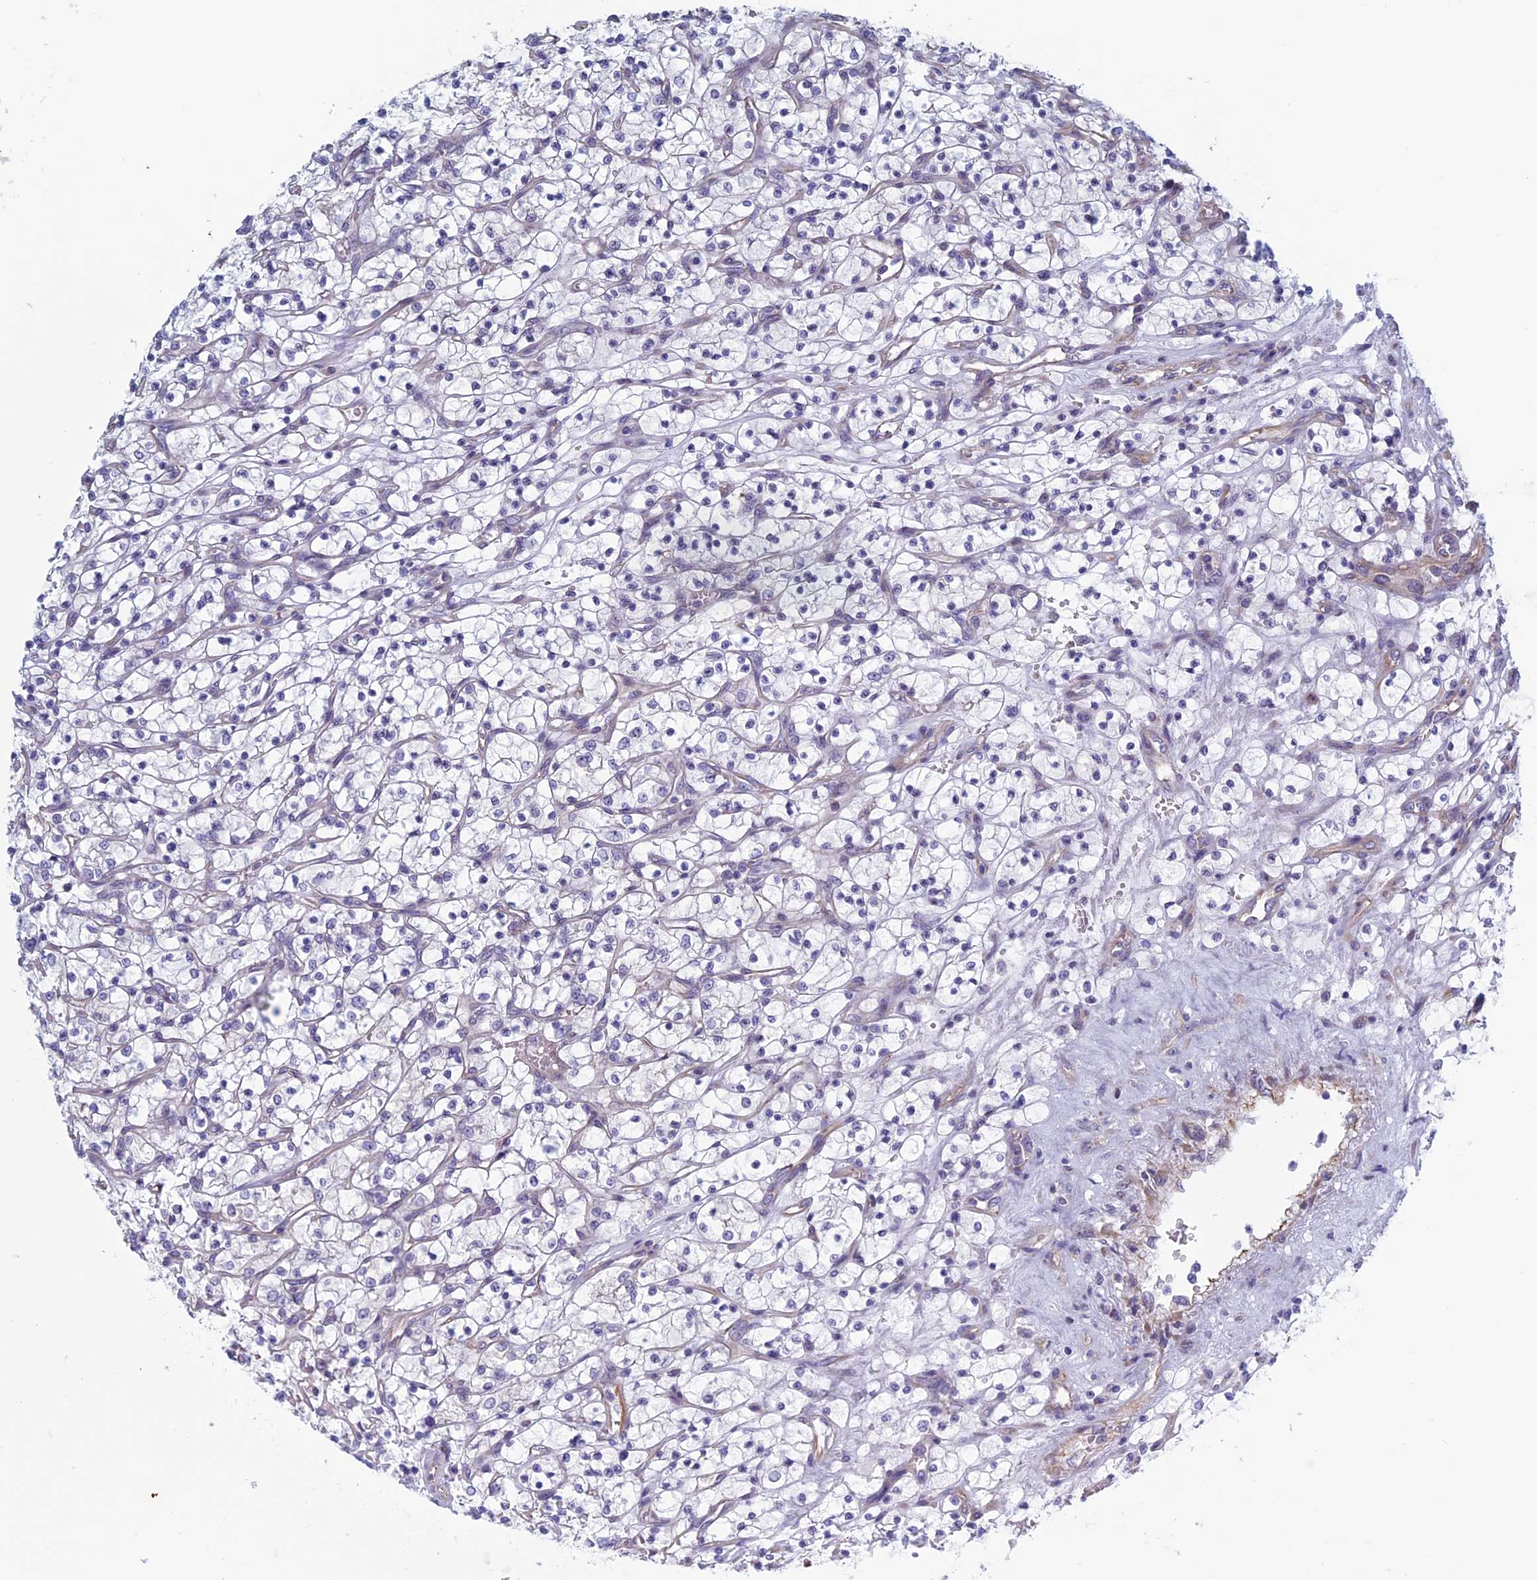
{"staining": {"intensity": "negative", "quantity": "none", "location": "none"}, "tissue": "renal cancer", "cell_type": "Tumor cells", "image_type": "cancer", "snomed": [{"axis": "morphology", "description": "Adenocarcinoma, NOS"}, {"axis": "topography", "description": "Kidney"}], "caption": "An immunohistochemistry micrograph of renal cancer (adenocarcinoma) is shown. There is no staining in tumor cells of renal cancer (adenocarcinoma).", "gene": "BCL2L10", "patient": {"sex": "female", "age": 69}}